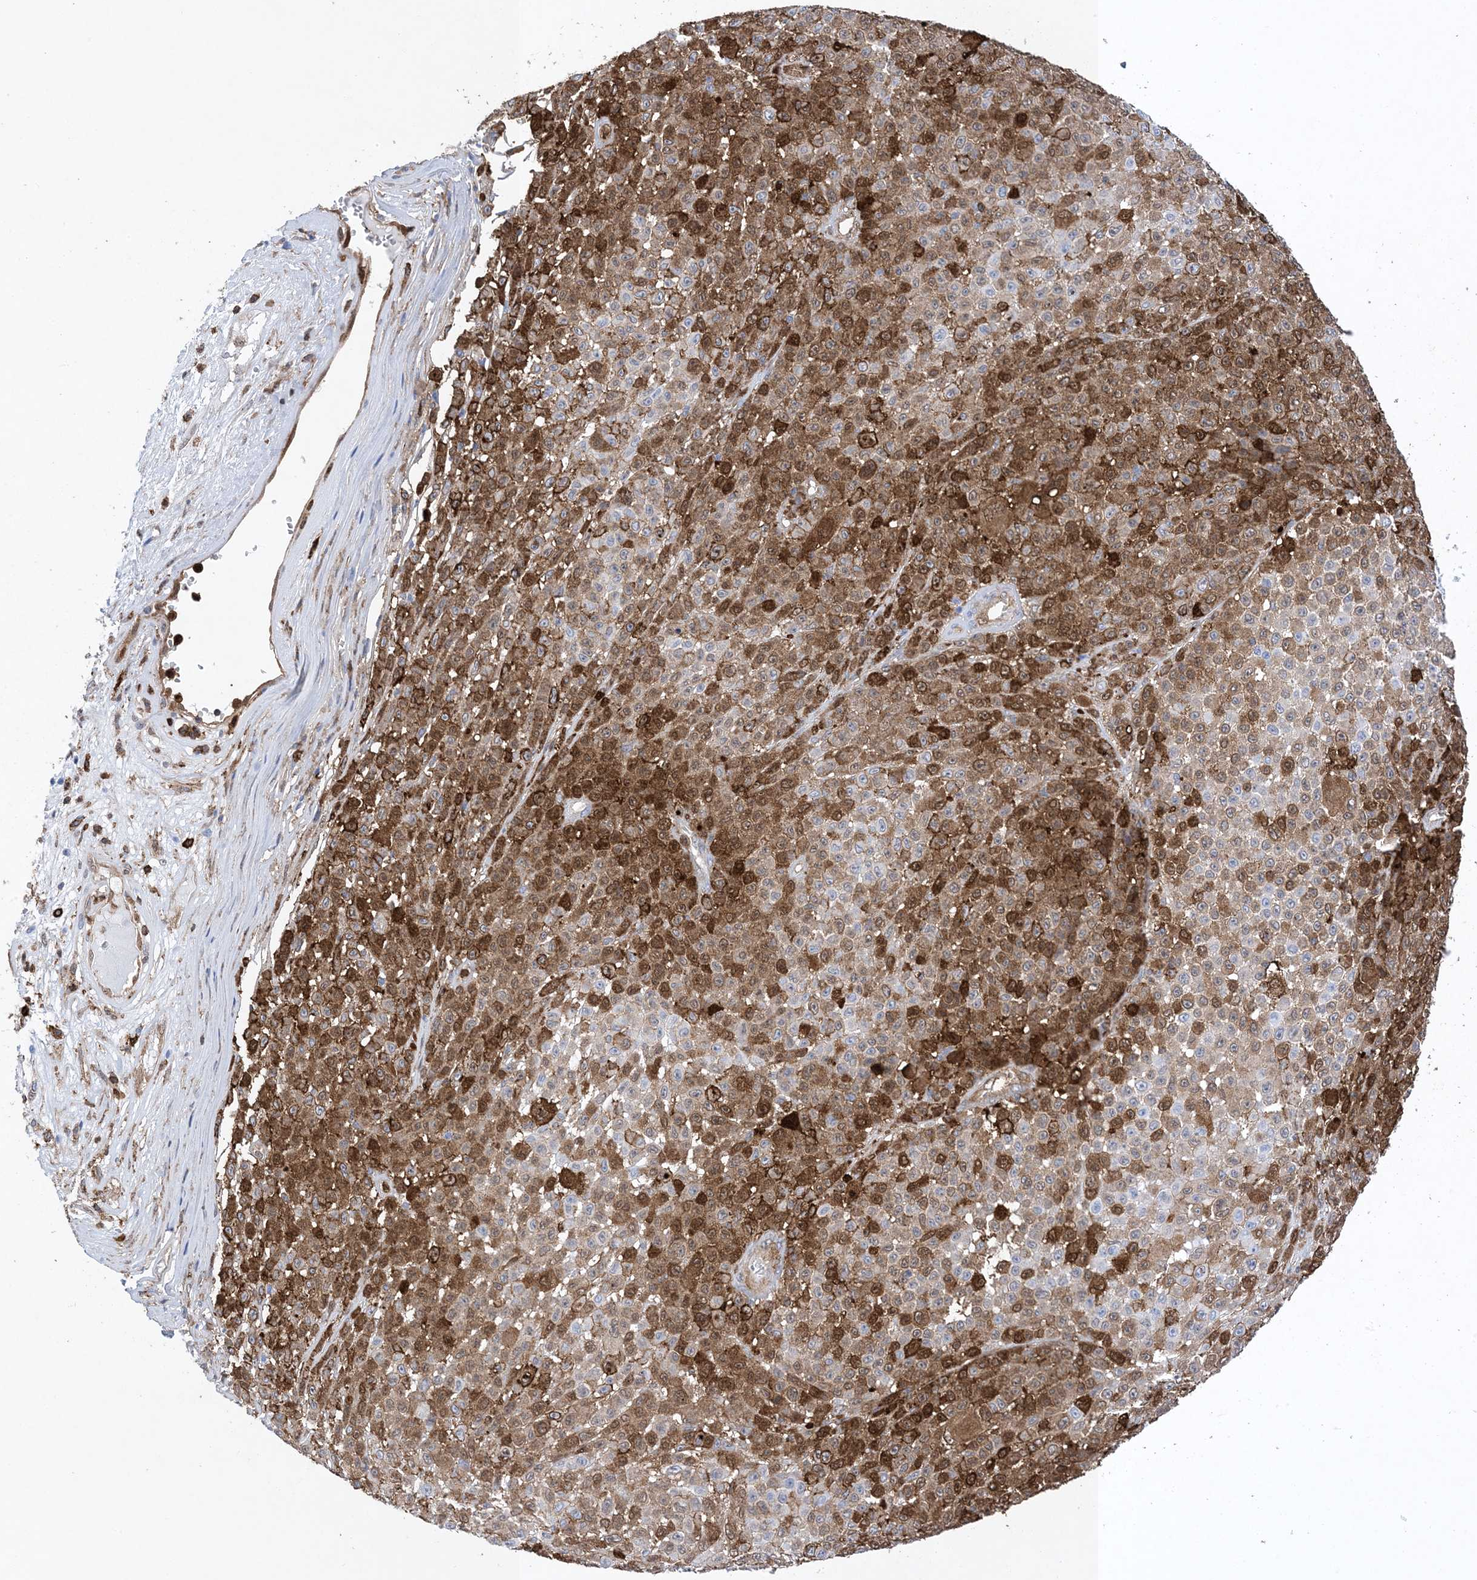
{"staining": {"intensity": "moderate", "quantity": ">75%", "location": "cytoplasmic/membranous"}, "tissue": "melanoma", "cell_type": "Tumor cells", "image_type": "cancer", "snomed": [{"axis": "morphology", "description": "Malignant melanoma, NOS"}, {"axis": "topography", "description": "Skin"}], "caption": "Human malignant melanoma stained for a protein (brown) displays moderate cytoplasmic/membranous positive expression in about >75% of tumor cells.", "gene": "ANXA1", "patient": {"sex": "female", "age": 94}}